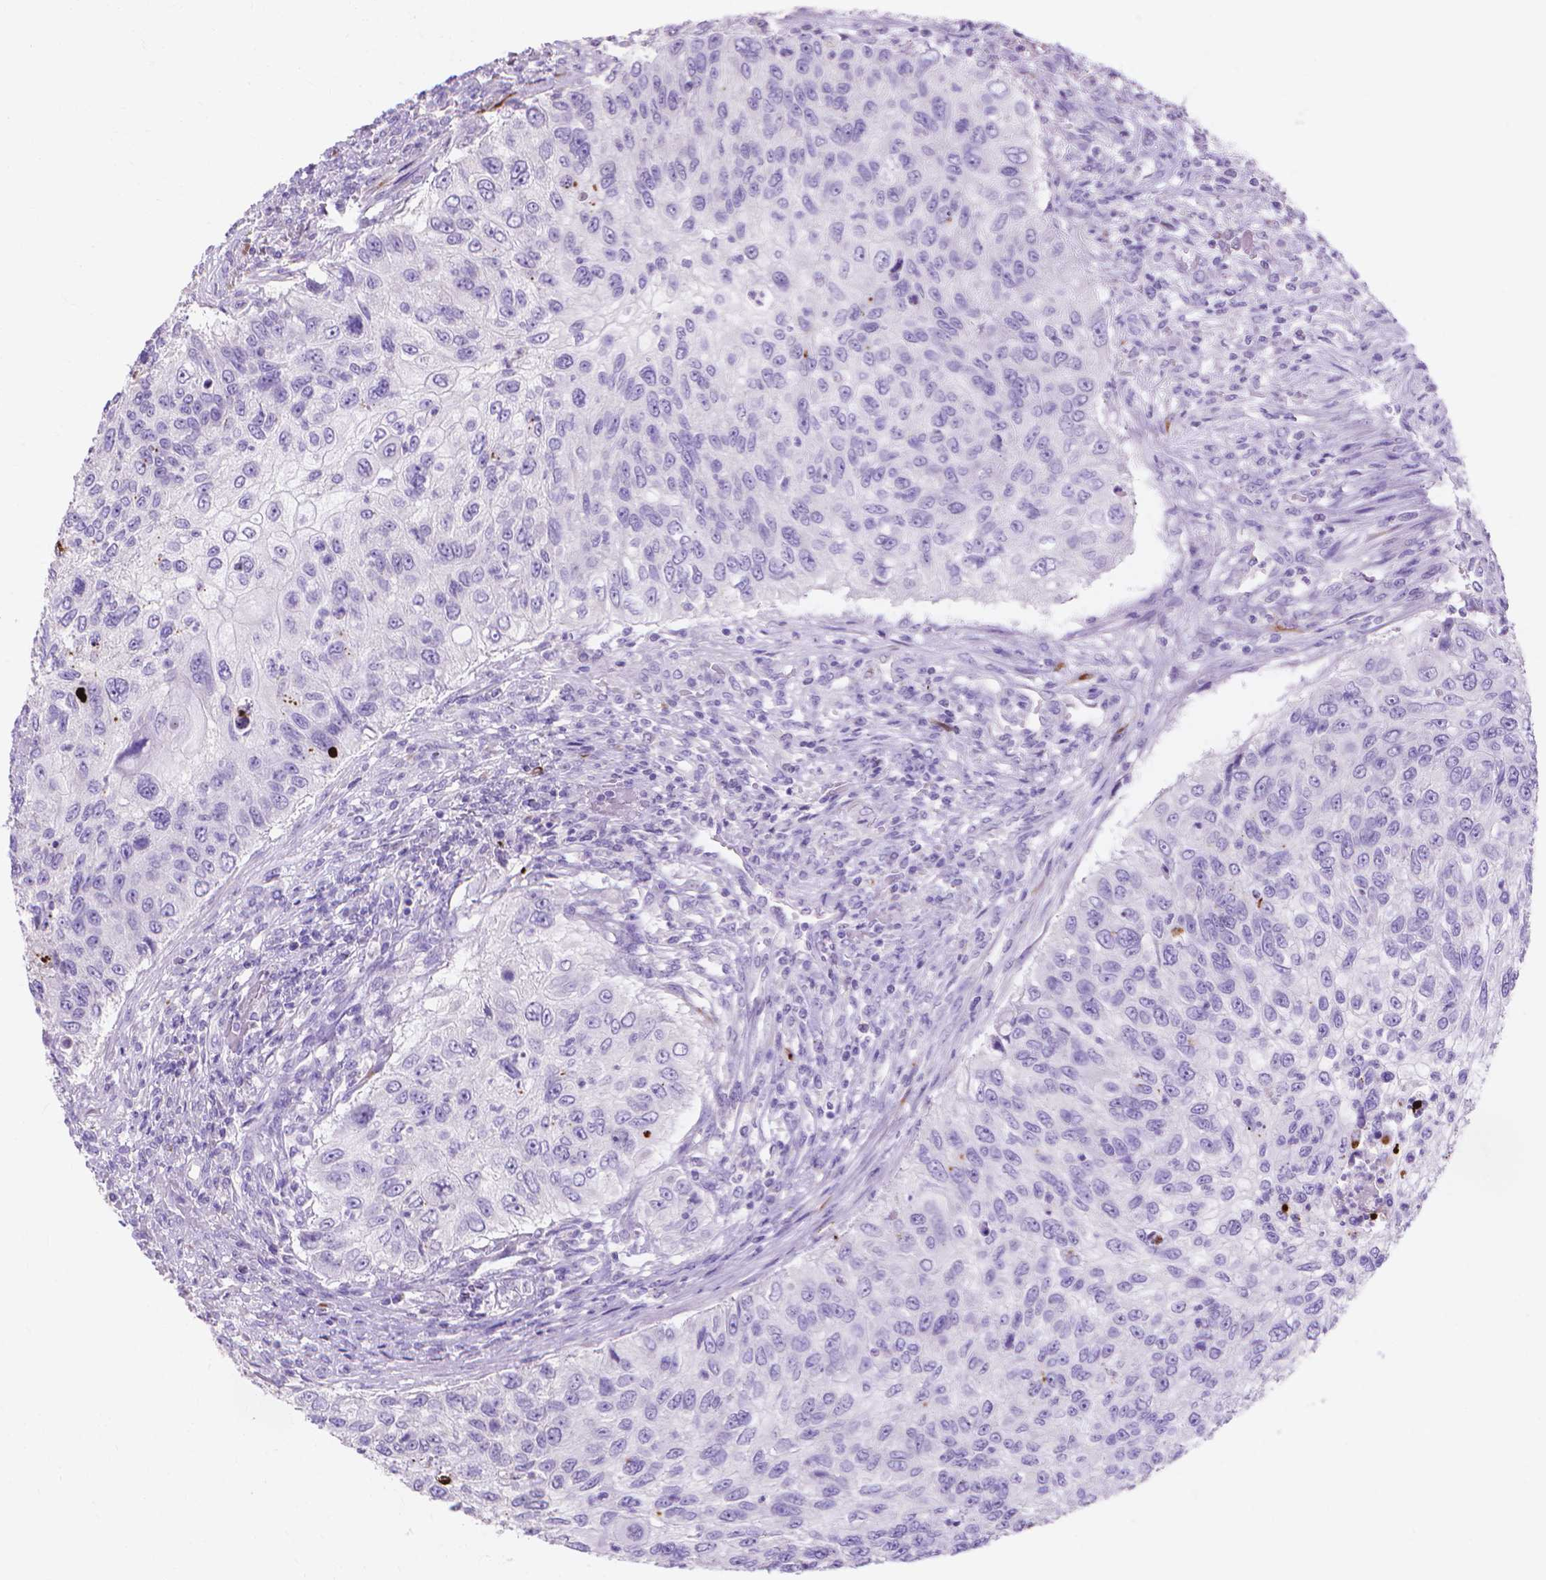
{"staining": {"intensity": "negative", "quantity": "none", "location": "none"}, "tissue": "urothelial cancer", "cell_type": "Tumor cells", "image_type": "cancer", "snomed": [{"axis": "morphology", "description": "Urothelial carcinoma, High grade"}, {"axis": "topography", "description": "Urinary bladder"}], "caption": "DAB (3,3'-diaminobenzidine) immunohistochemical staining of urothelial carcinoma (high-grade) shows no significant staining in tumor cells.", "gene": "MMP11", "patient": {"sex": "female", "age": 60}}